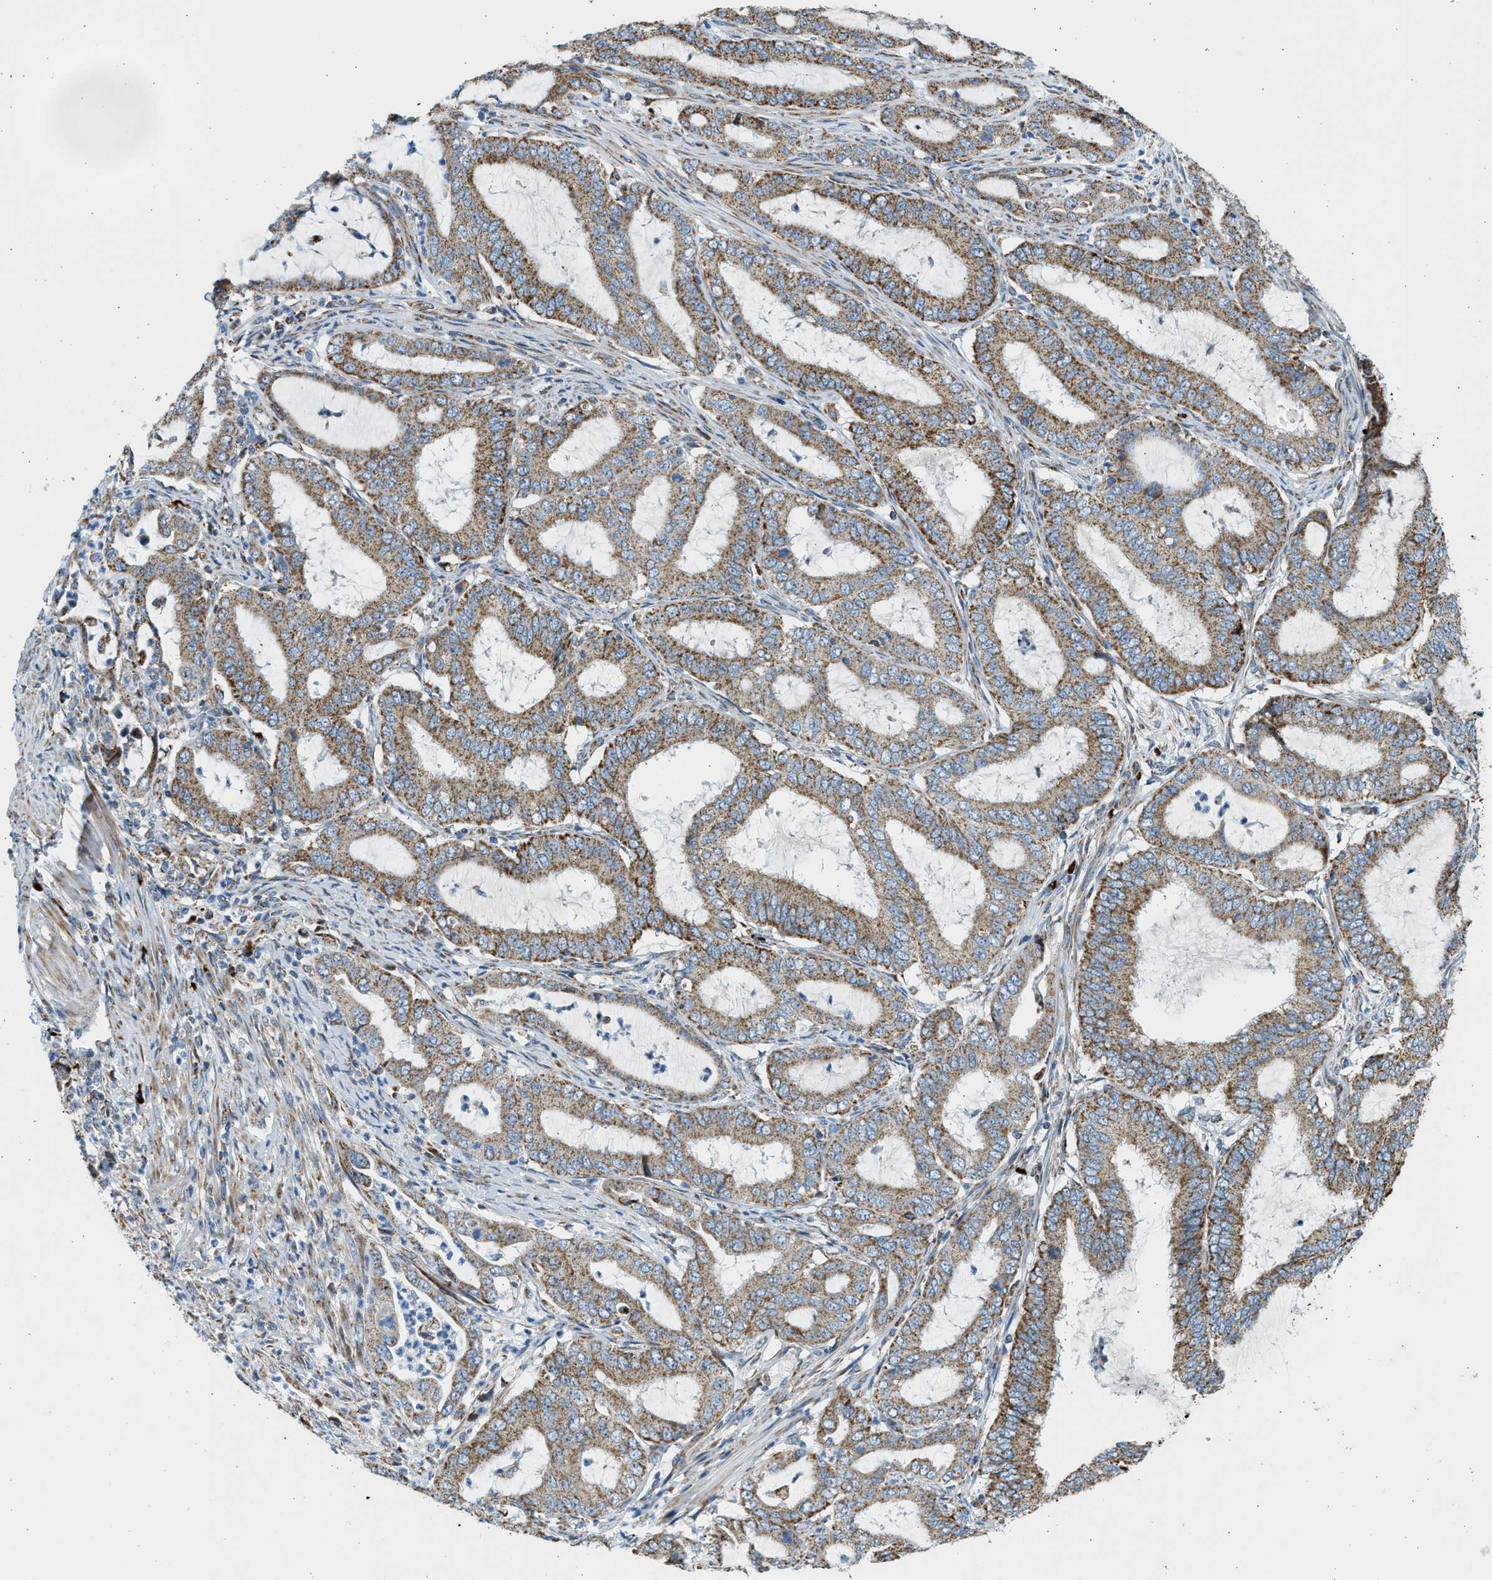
{"staining": {"intensity": "moderate", "quantity": ">75%", "location": "cytoplasmic/membranous"}, "tissue": "endometrial cancer", "cell_type": "Tumor cells", "image_type": "cancer", "snomed": [{"axis": "morphology", "description": "Adenocarcinoma, NOS"}, {"axis": "topography", "description": "Endometrium"}], "caption": "A micrograph of human endometrial cancer (adenocarcinoma) stained for a protein demonstrates moderate cytoplasmic/membranous brown staining in tumor cells.", "gene": "KCNMB3", "patient": {"sex": "female", "age": 70}}